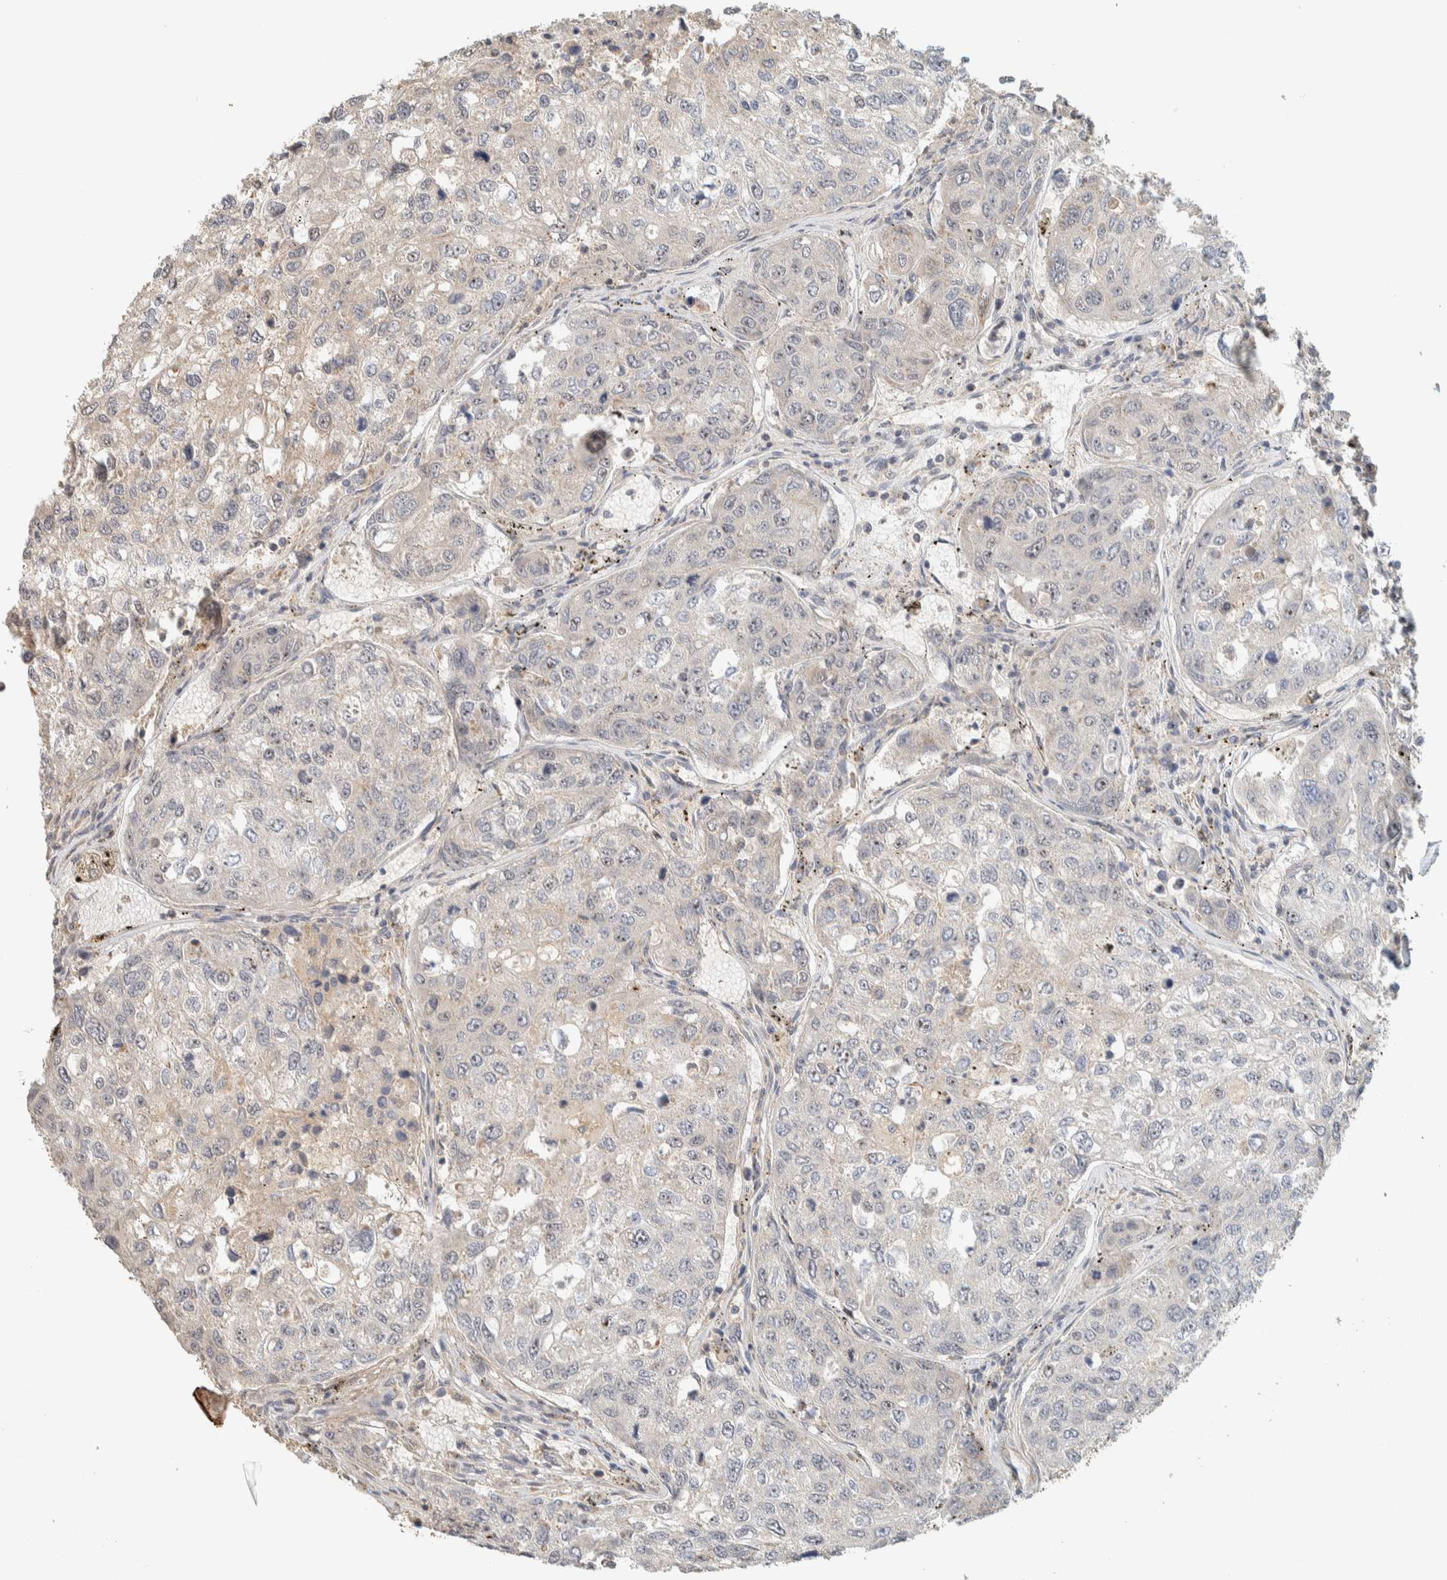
{"staining": {"intensity": "weak", "quantity": "<25%", "location": "cytoplasmic/membranous"}, "tissue": "urothelial cancer", "cell_type": "Tumor cells", "image_type": "cancer", "snomed": [{"axis": "morphology", "description": "Urothelial carcinoma, High grade"}, {"axis": "topography", "description": "Lymph node"}, {"axis": "topography", "description": "Urinary bladder"}], "caption": "Immunohistochemical staining of urothelial cancer shows no significant positivity in tumor cells.", "gene": "PDE7B", "patient": {"sex": "male", "age": 51}}